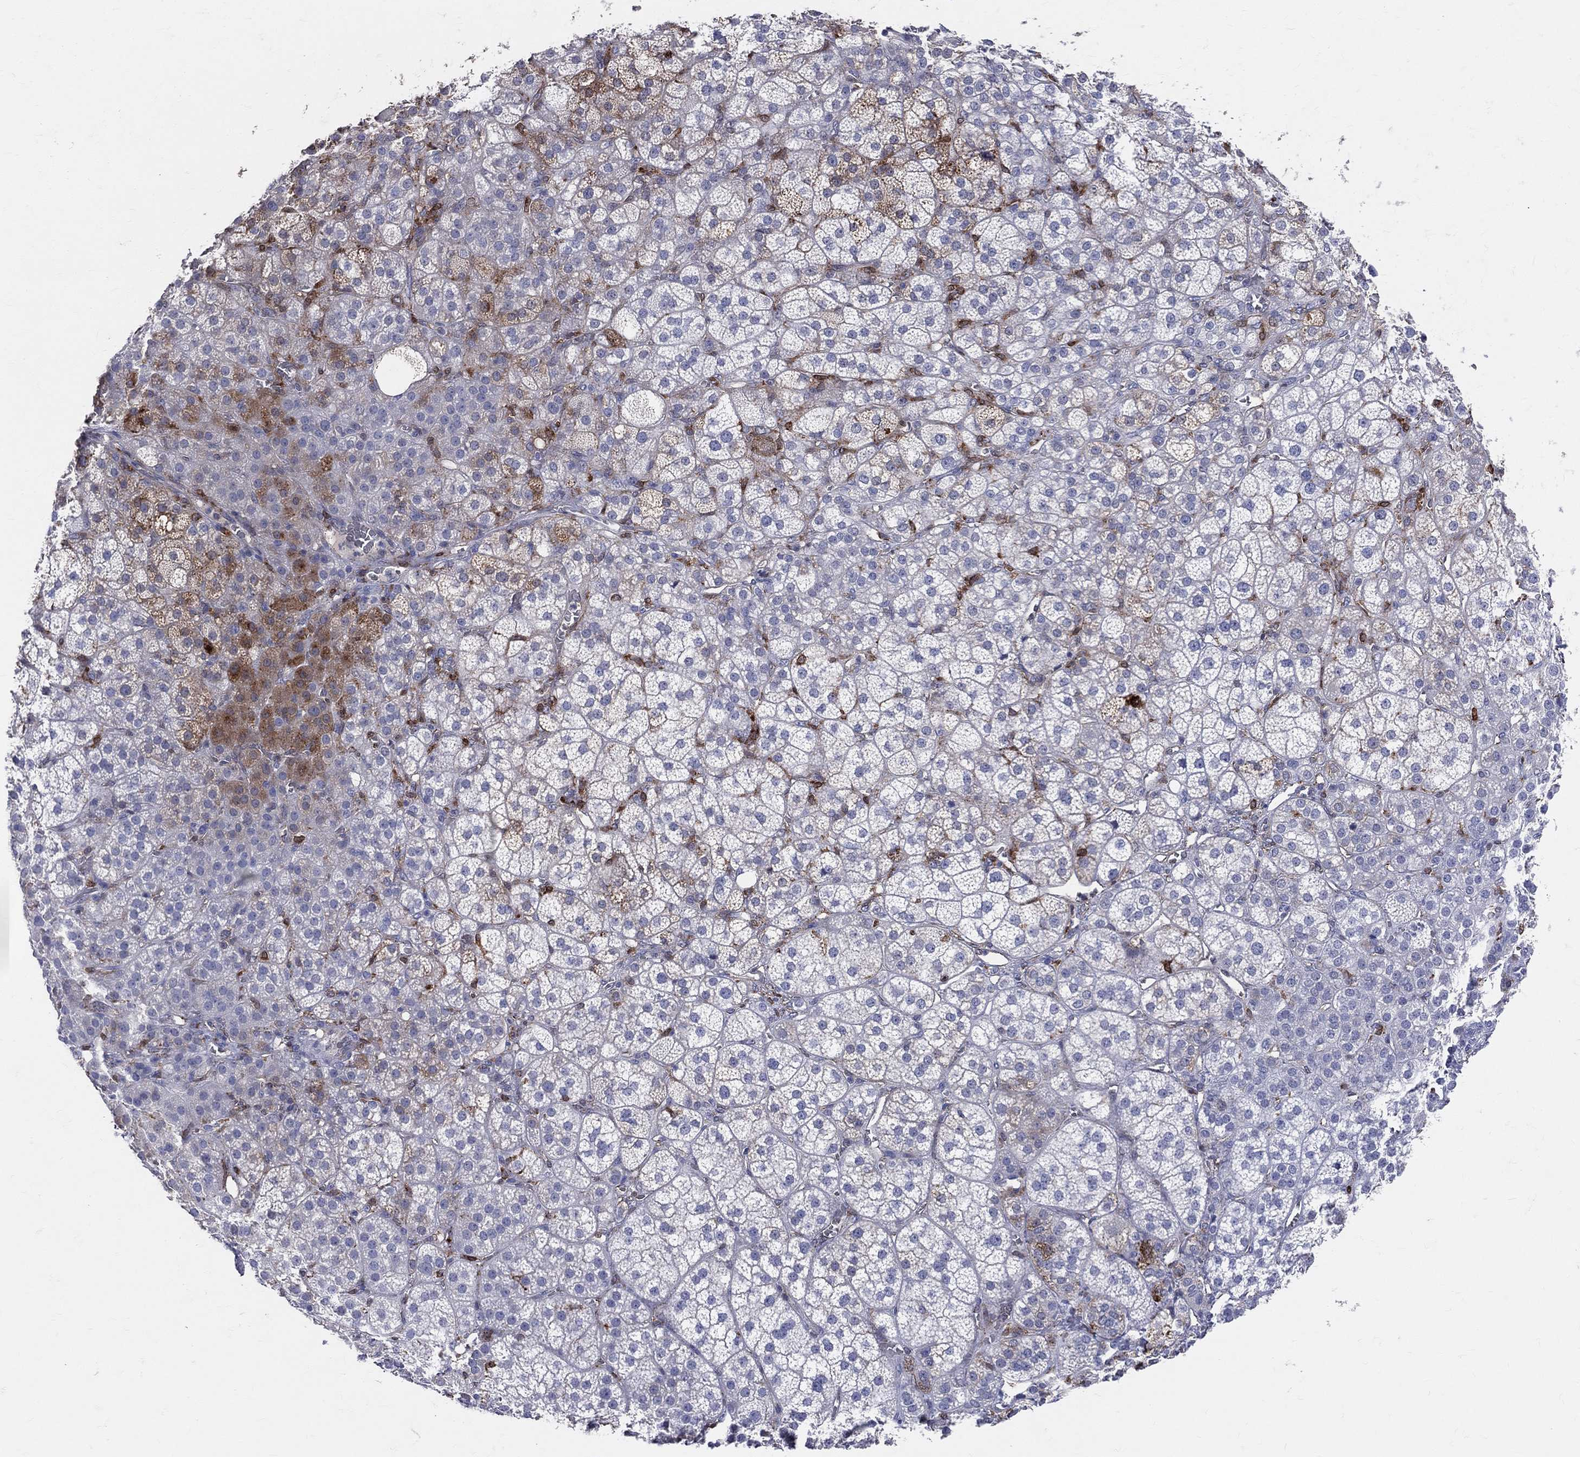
{"staining": {"intensity": "moderate", "quantity": "<25%", "location": "cytoplasmic/membranous"}, "tissue": "adrenal gland", "cell_type": "Glandular cells", "image_type": "normal", "snomed": [{"axis": "morphology", "description": "Normal tissue, NOS"}, {"axis": "topography", "description": "Adrenal gland"}], "caption": "The histopathology image demonstrates immunohistochemical staining of normal adrenal gland. There is moderate cytoplasmic/membranous expression is identified in approximately <25% of glandular cells.", "gene": "CD74", "patient": {"sex": "female", "age": 60}}